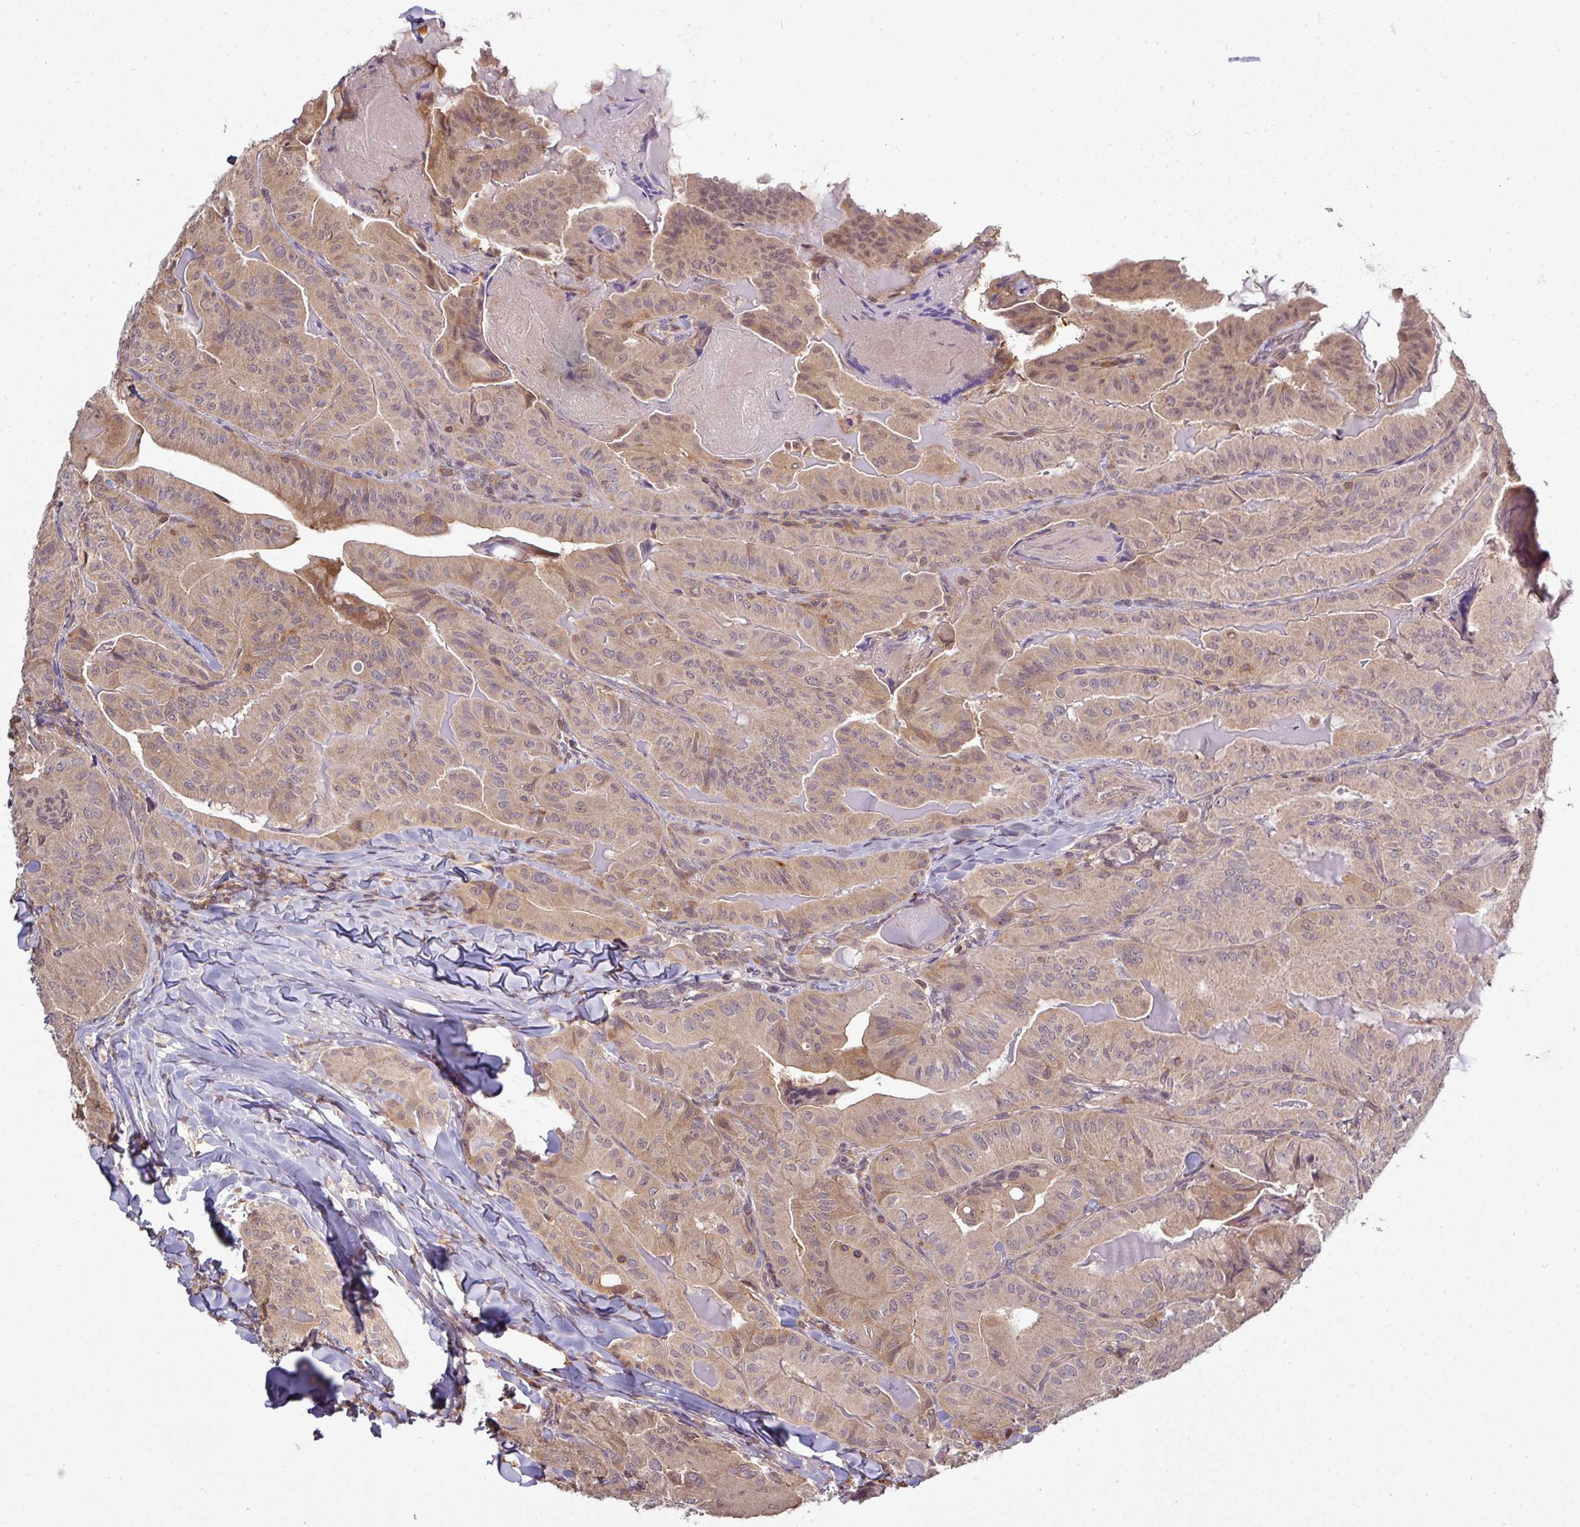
{"staining": {"intensity": "weak", "quantity": ">75%", "location": "cytoplasmic/membranous"}, "tissue": "thyroid cancer", "cell_type": "Tumor cells", "image_type": "cancer", "snomed": [{"axis": "morphology", "description": "Papillary adenocarcinoma, NOS"}, {"axis": "topography", "description": "Thyroid gland"}], "caption": "Thyroid cancer (papillary adenocarcinoma) tissue displays weak cytoplasmic/membranous staining in approximately >75% of tumor cells", "gene": "TUSC3", "patient": {"sex": "female", "age": 68}}